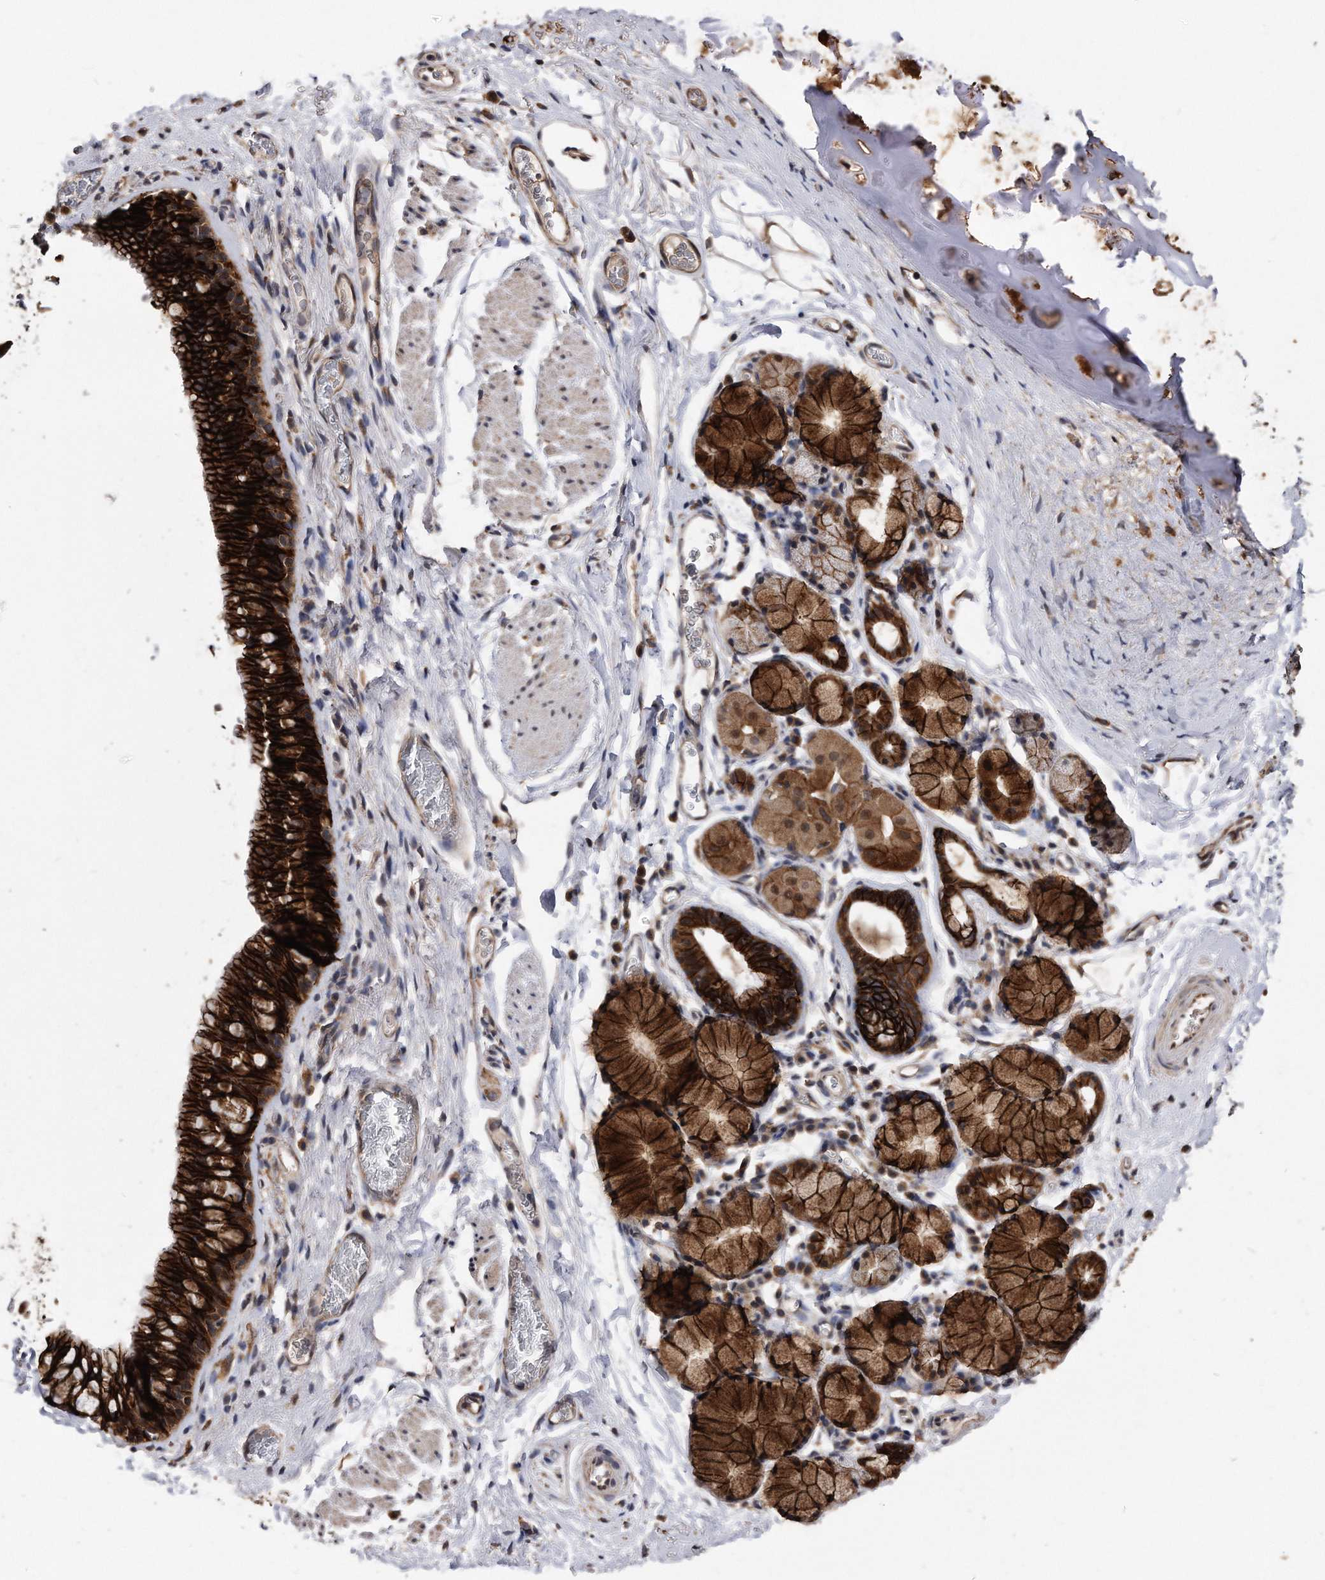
{"staining": {"intensity": "strong", "quantity": ">75%", "location": "cytoplasmic/membranous"}, "tissue": "bronchus", "cell_type": "Respiratory epithelial cells", "image_type": "normal", "snomed": [{"axis": "morphology", "description": "Normal tissue, NOS"}, {"axis": "topography", "description": "Cartilage tissue"}, {"axis": "topography", "description": "Bronchus"}], "caption": "Immunohistochemical staining of benign bronchus shows high levels of strong cytoplasmic/membranous expression in about >75% of respiratory epithelial cells. The protein of interest is stained brown, and the nuclei are stained in blue (DAB (3,3'-diaminobenzidine) IHC with brightfield microscopy, high magnification).", "gene": "IL20RA", "patient": {"sex": "female", "age": 53}}